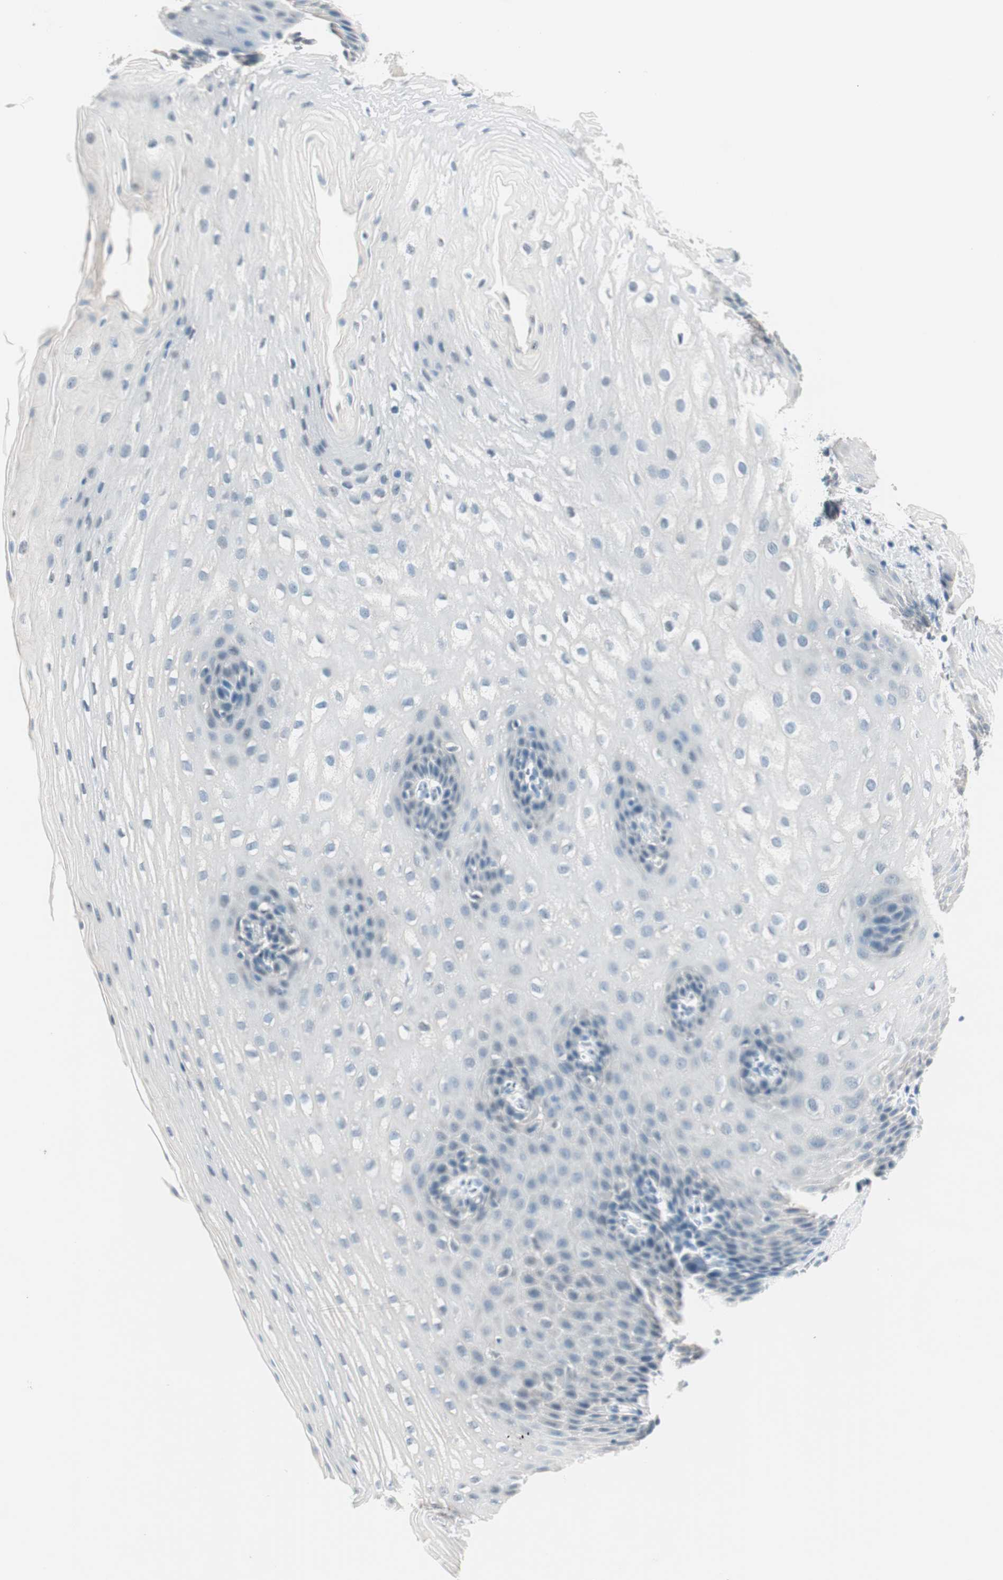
{"staining": {"intensity": "negative", "quantity": "none", "location": "none"}, "tissue": "esophagus", "cell_type": "Squamous epithelial cells", "image_type": "normal", "snomed": [{"axis": "morphology", "description": "Normal tissue, NOS"}, {"axis": "topography", "description": "Esophagus"}], "caption": "The histopathology image exhibits no staining of squamous epithelial cells in unremarkable esophagus. (Stains: DAB immunohistochemistry with hematoxylin counter stain, Microscopy: brightfield microscopy at high magnification).", "gene": "HOXB13", "patient": {"sex": "male", "age": 48}}